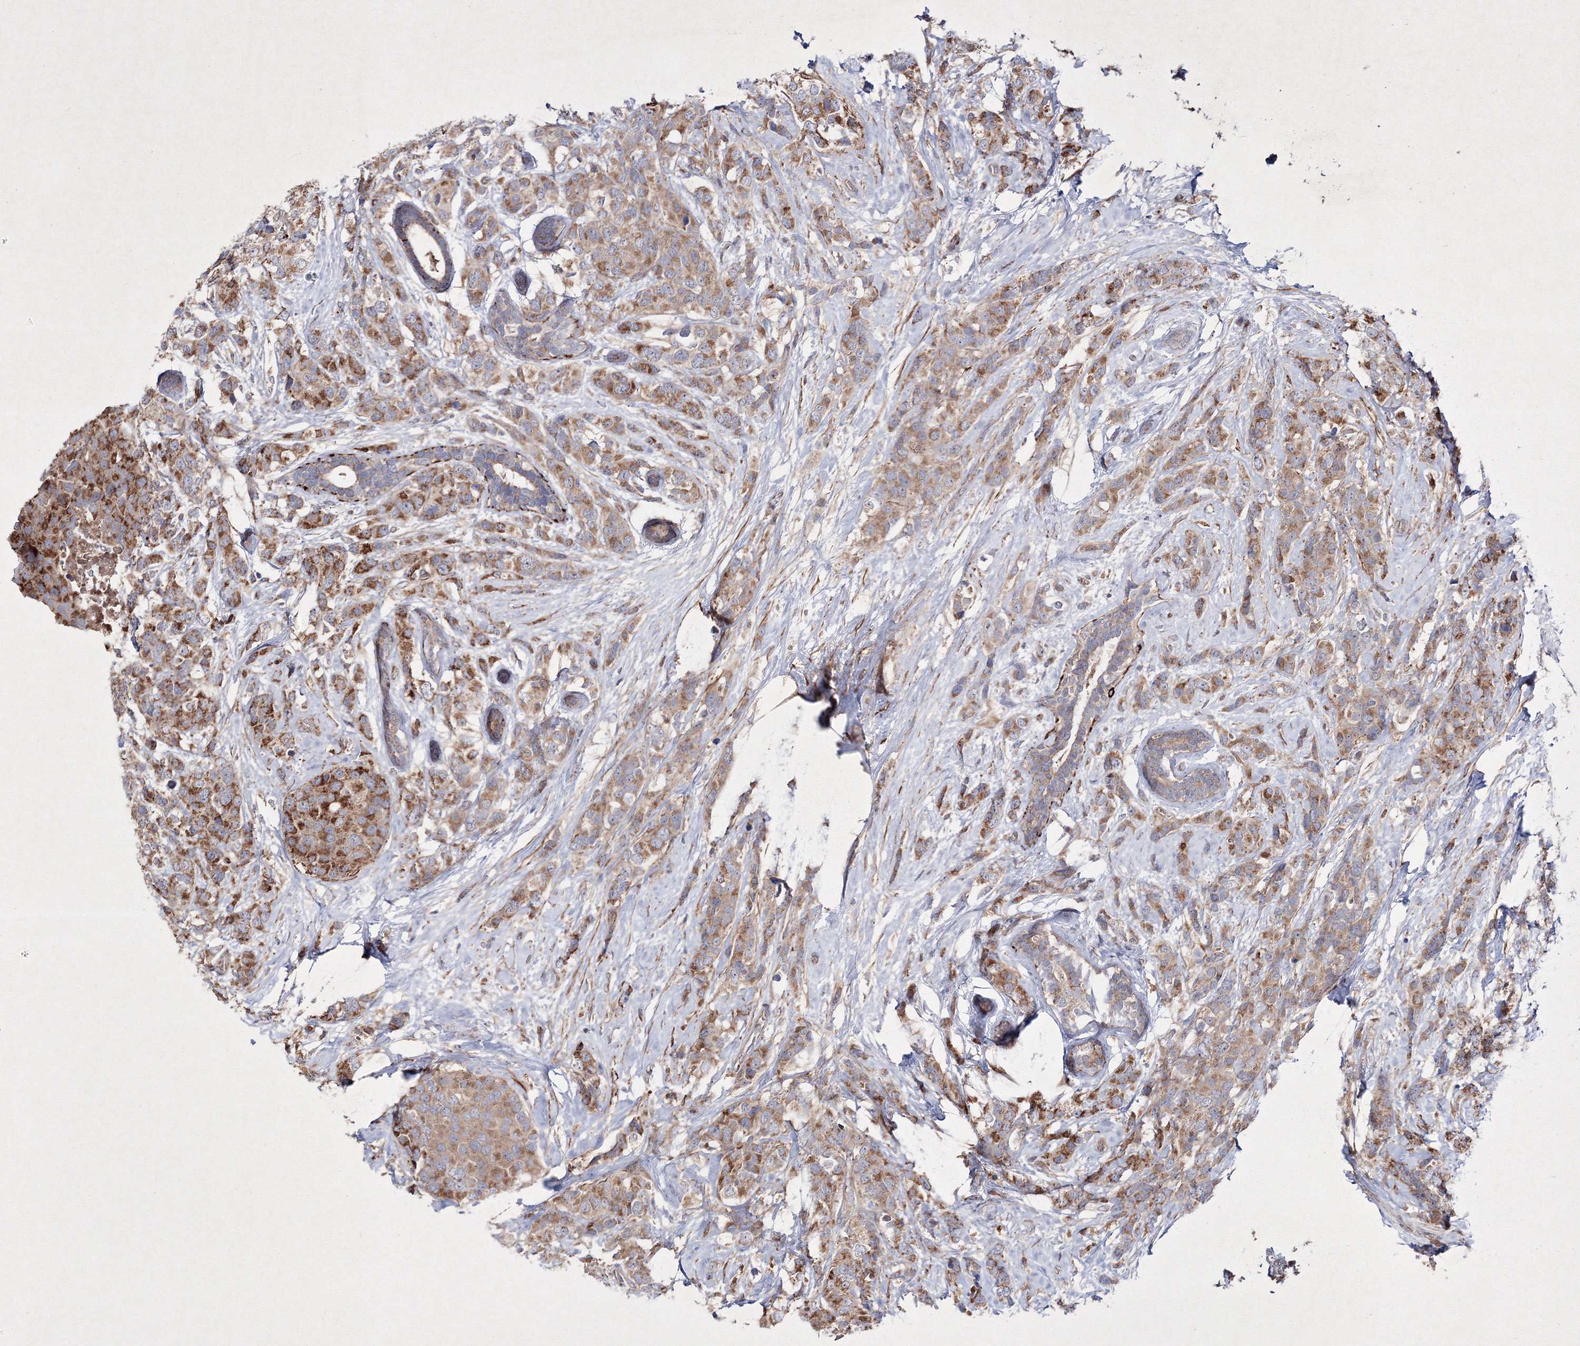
{"staining": {"intensity": "strong", "quantity": ">75%", "location": "cytoplasmic/membranous"}, "tissue": "breast cancer", "cell_type": "Tumor cells", "image_type": "cancer", "snomed": [{"axis": "morphology", "description": "Lobular carcinoma"}, {"axis": "topography", "description": "Breast"}], "caption": "This micrograph shows IHC staining of human breast lobular carcinoma, with high strong cytoplasmic/membranous expression in about >75% of tumor cells.", "gene": "GFM1", "patient": {"sex": "female", "age": 59}}